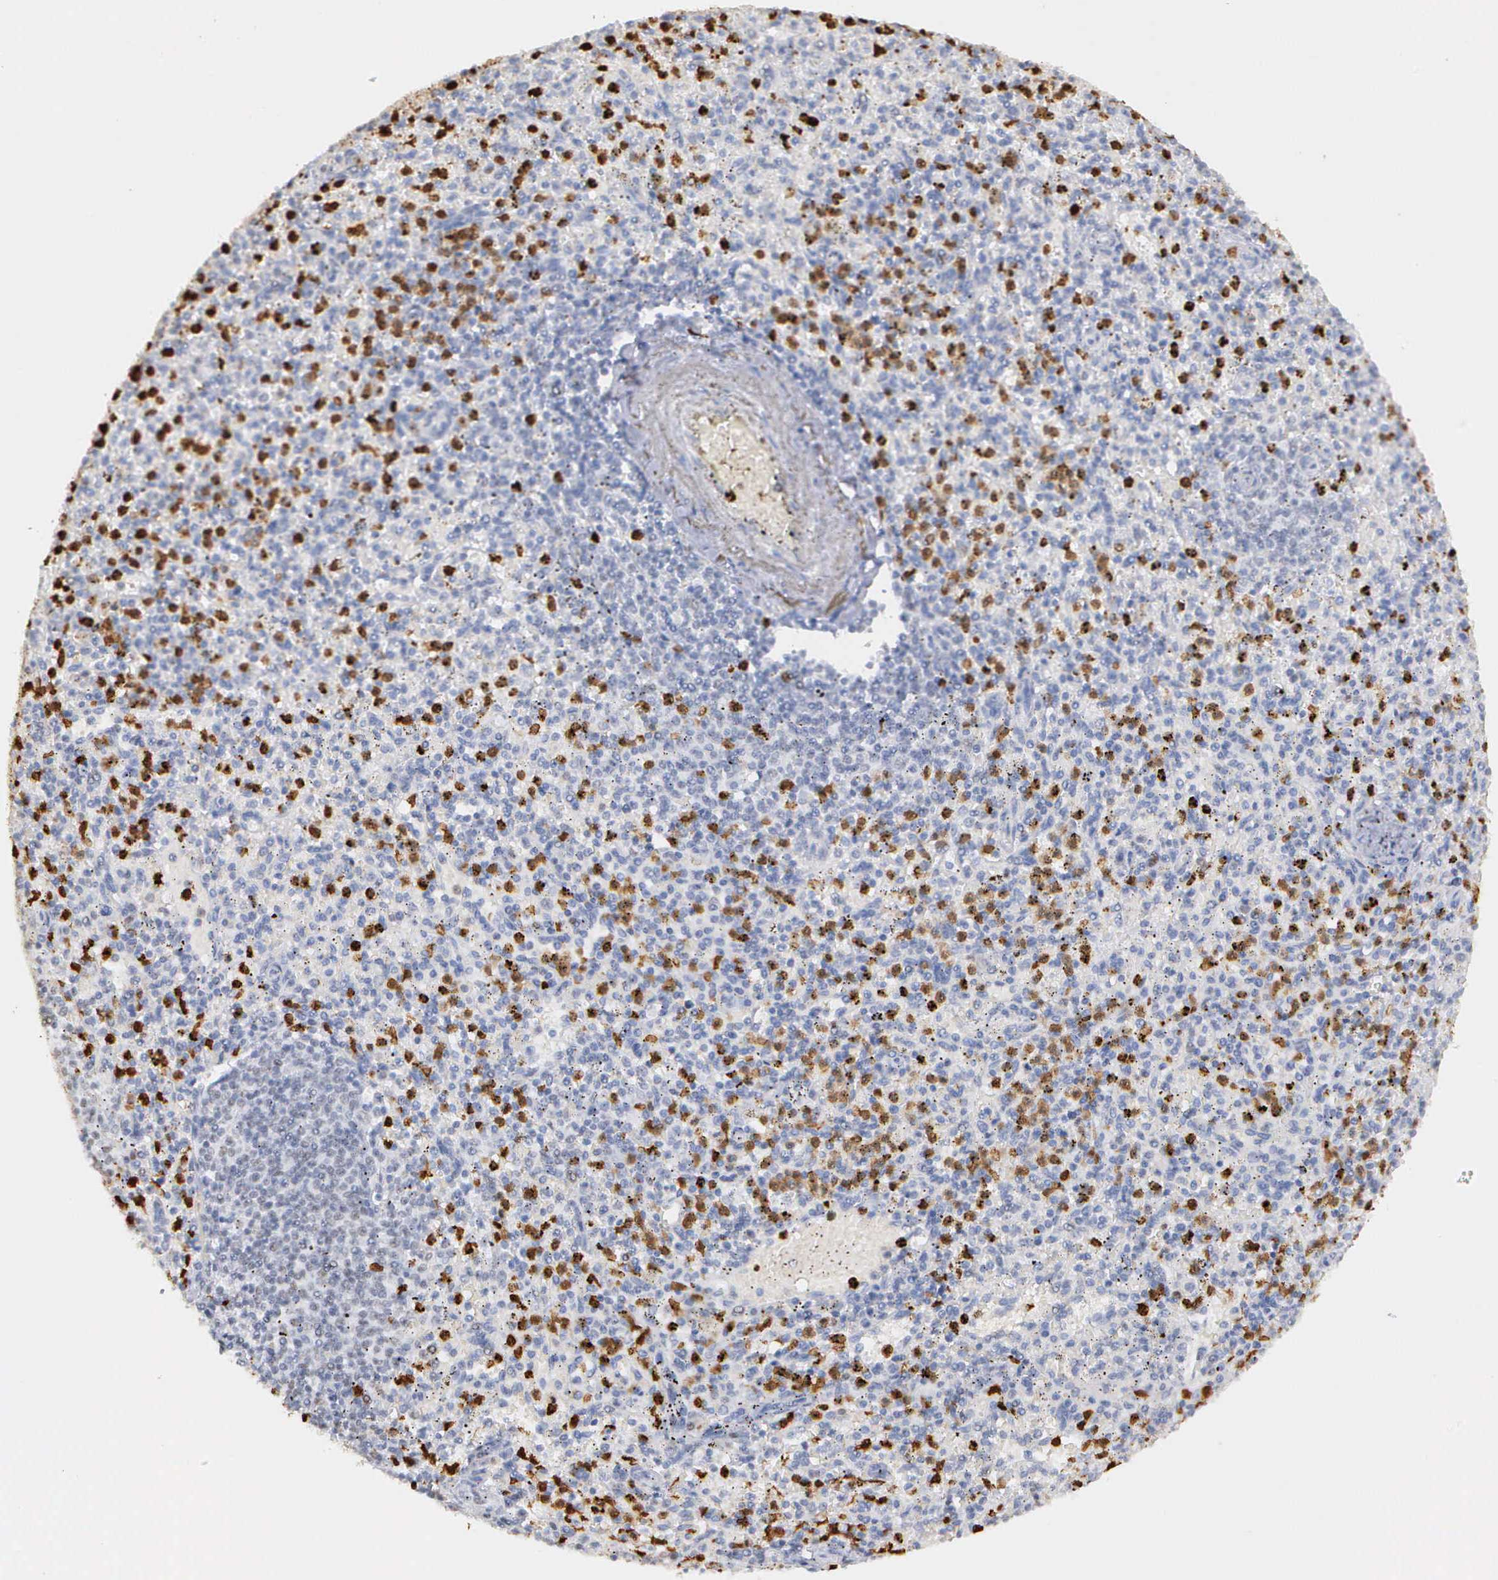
{"staining": {"intensity": "strong", "quantity": "25%-75%", "location": "nuclear"}, "tissue": "spleen", "cell_type": "Cells in red pulp", "image_type": "normal", "snomed": [{"axis": "morphology", "description": "Normal tissue, NOS"}, {"axis": "topography", "description": "Spleen"}], "caption": "Immunohistochemistry (IHC) of benign spleen demonstrates high levels of strong nuclear positivity in approximately 25%-75% of cells in red pulp. The protein is shown in brown color, while the nuclei are stained blue.", "gene": "SPIN3", "patient": {"sex": "male", "age": 72}}